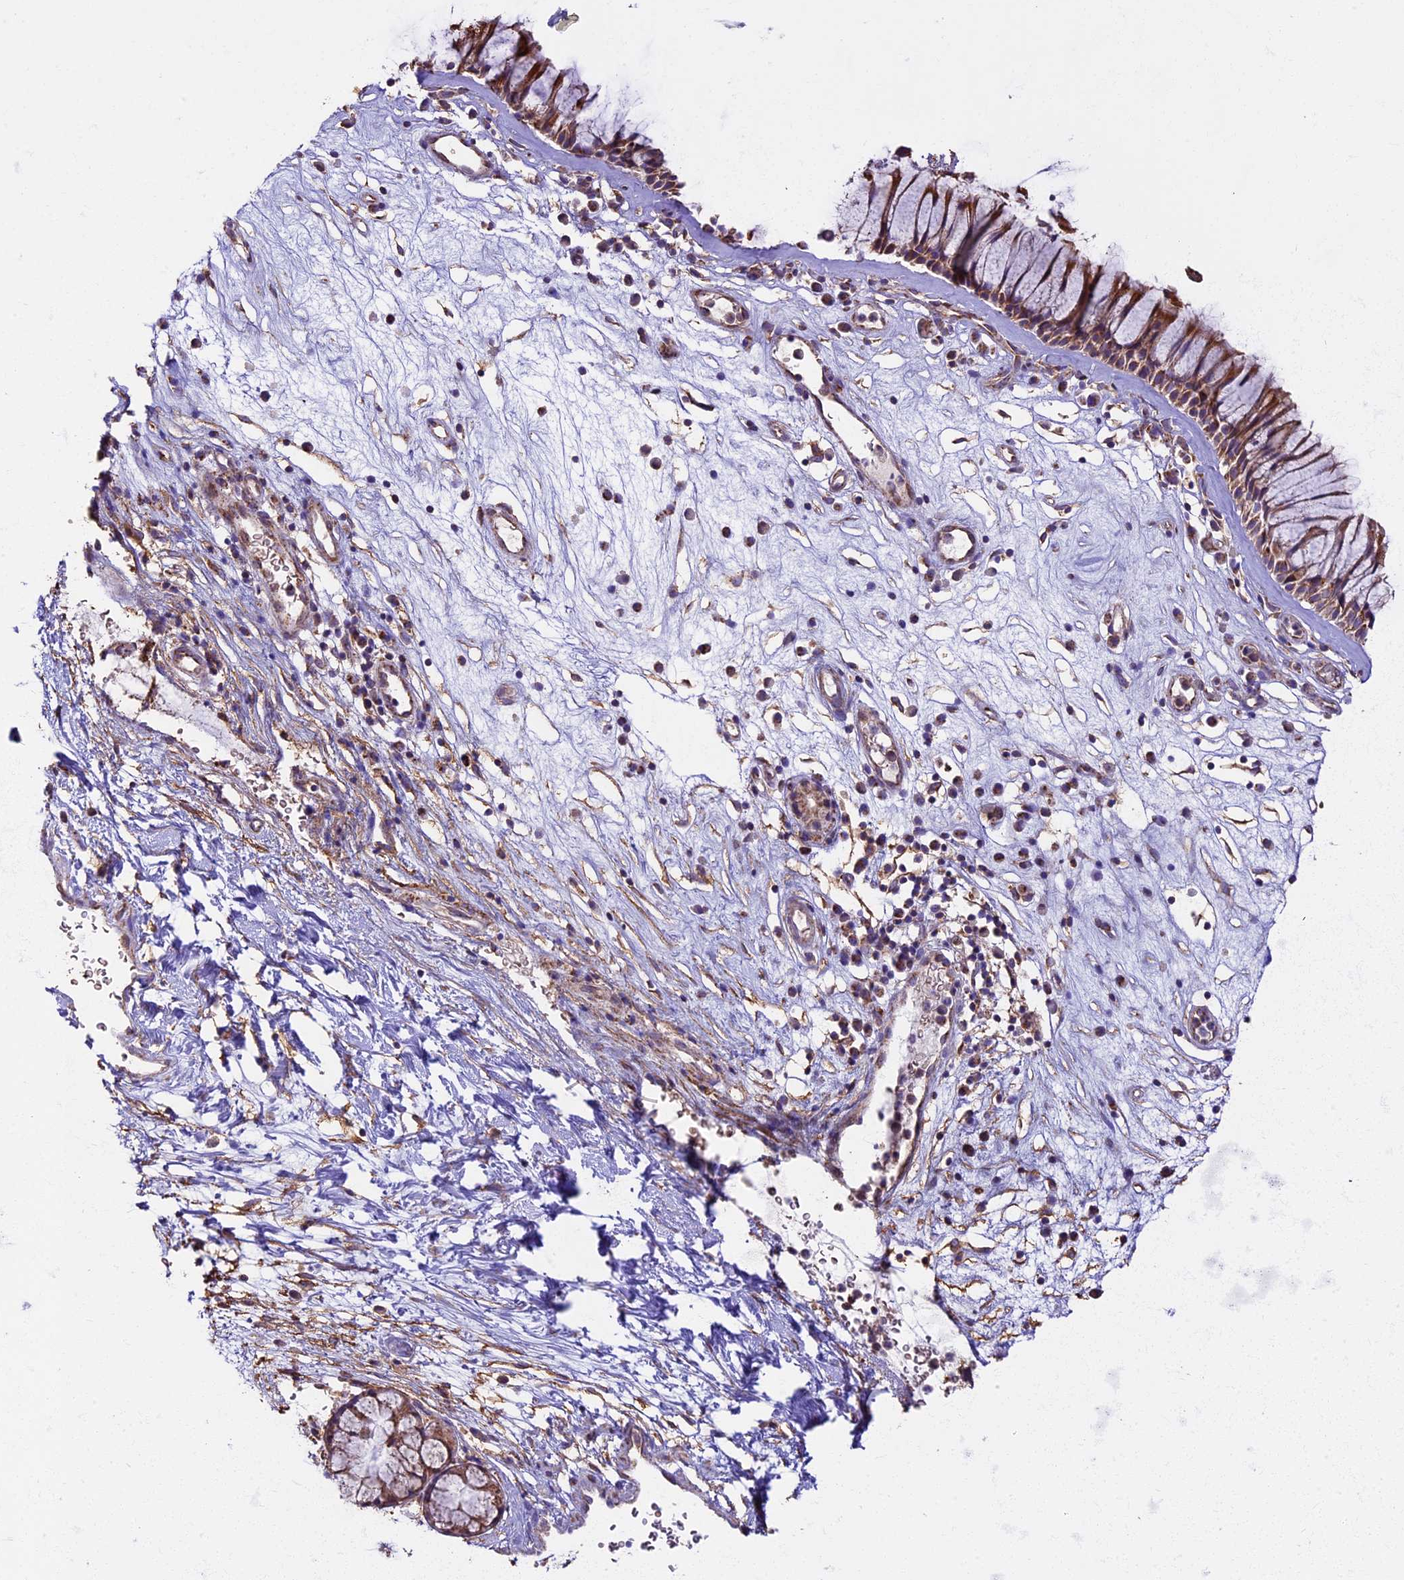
{"staining": {"intensity": "moderate", "quantity": ">75%", "location": "cytoplasmic/membranous"}, "tissue": "nasopharynx", "cell_type": "Respiratory epithelial cells", "image_type": "normal", "snomed": [{"axis": "morphology", "description": "Normal tissue, NOS"}, {"axis": "morphology", "description": "Inflammation, NOS"}, {"axis": "morphology", "description": "Malignant melanoma, Metastatic site"}, {"axis": "topography", "description": "Nasopharynx"}], "caption": "A brown stain highlights moderate cytoplasmic/membranous positivity of a protein in respiratory epithelial cells of benign human nasopharynx.", "gene": "NDUFA8", "patient": {"sex": "male", "age": 70}}